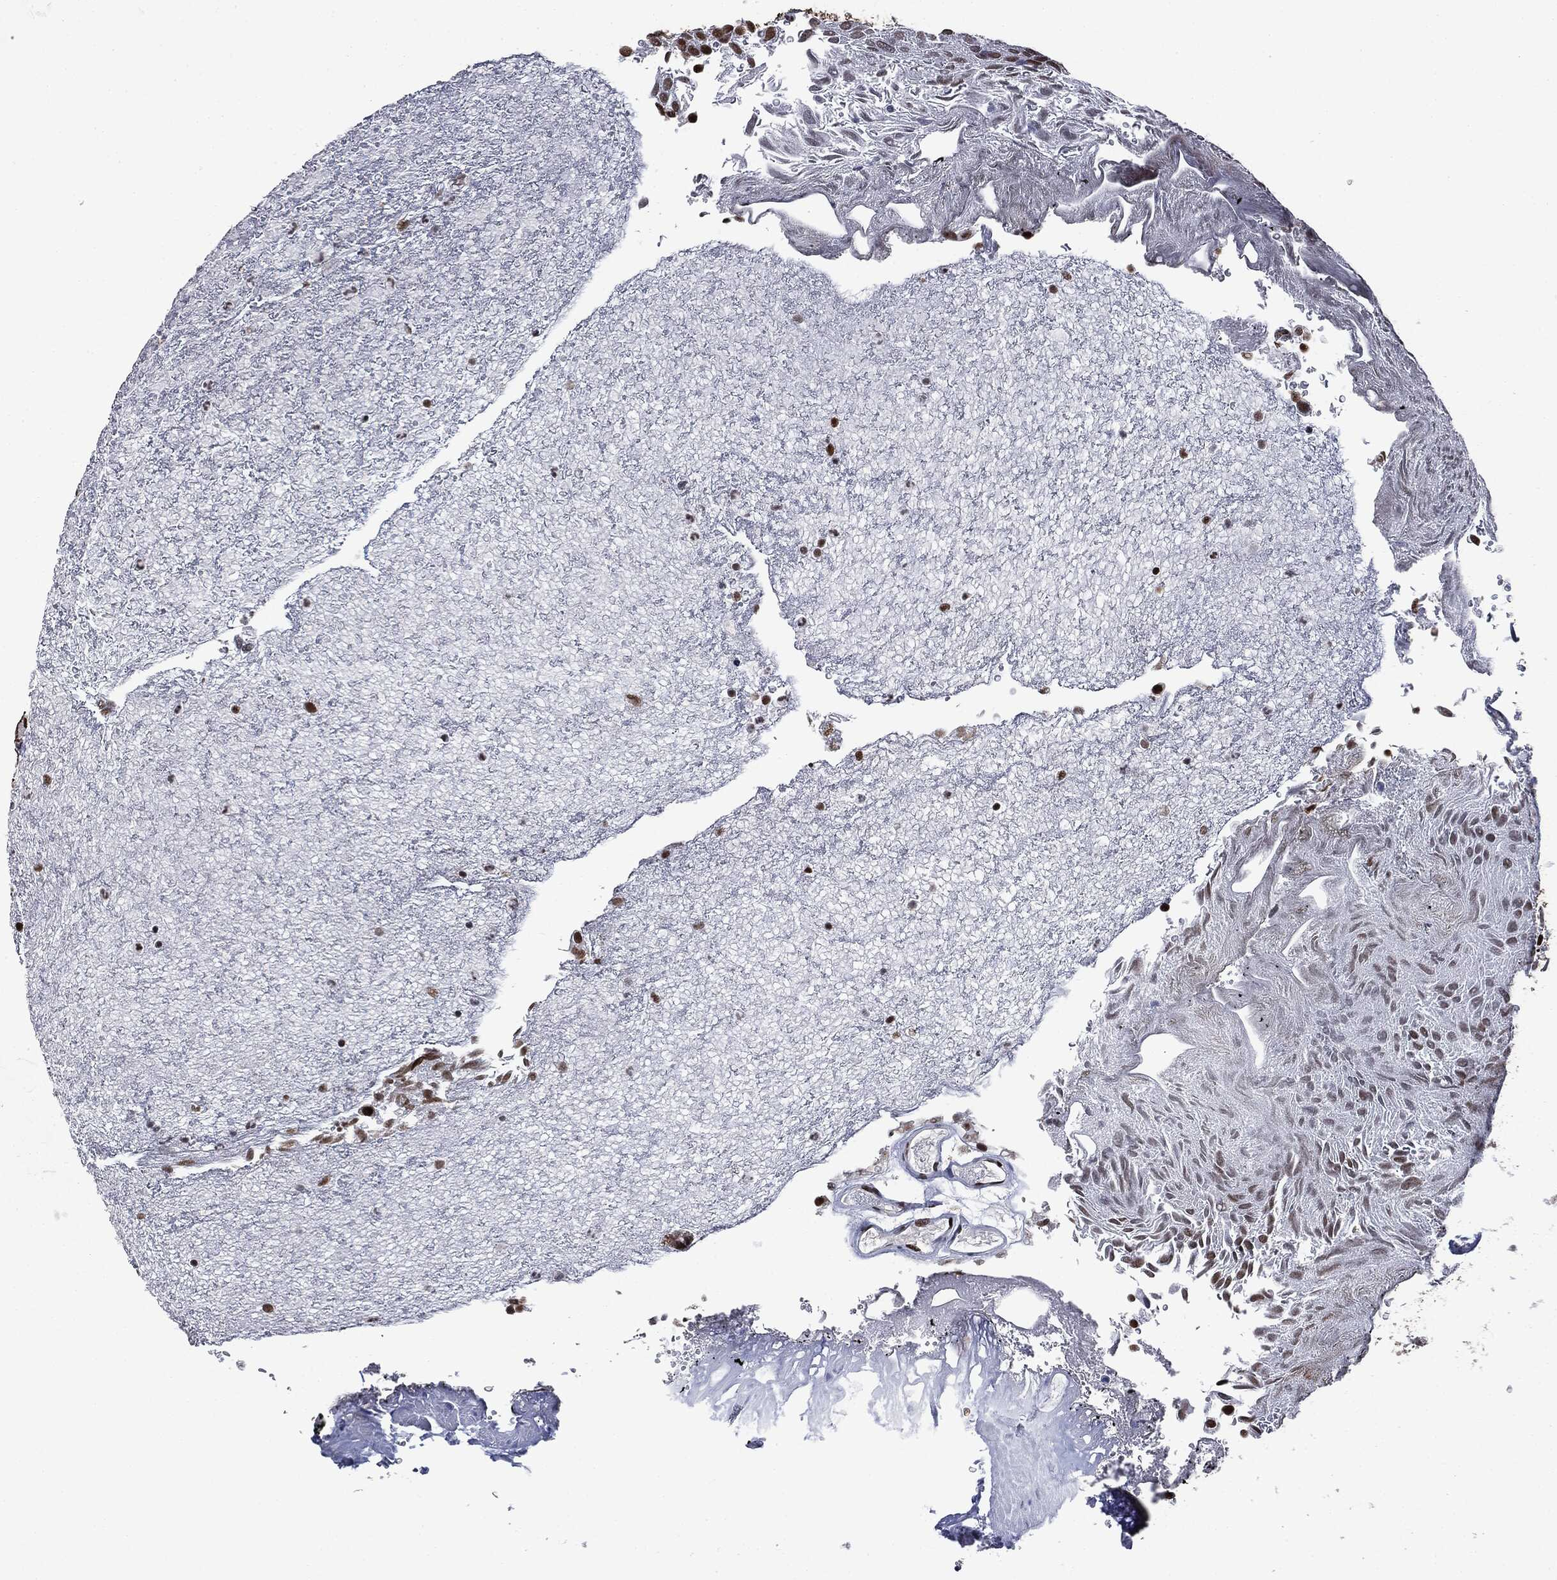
{"staining": {"intensity": "moderate", "quantity": "<25%", "location": "nuclear"}, "tissue": "urothelial cancer", "cell_type": "Tumor cells", "image_type": "cancer", "snomed": [{"axis": "morphology", "description": "Urothelial carcinoma, Low grade"}, {"axis": "topography", "description": "Urinary bladder"}], "caption": "Urothelial cancer stained with a protein marker reveals moderate staining in tumor cells.", "gene": "MSH2", "patient": {"sex": "male", "age": 78}}